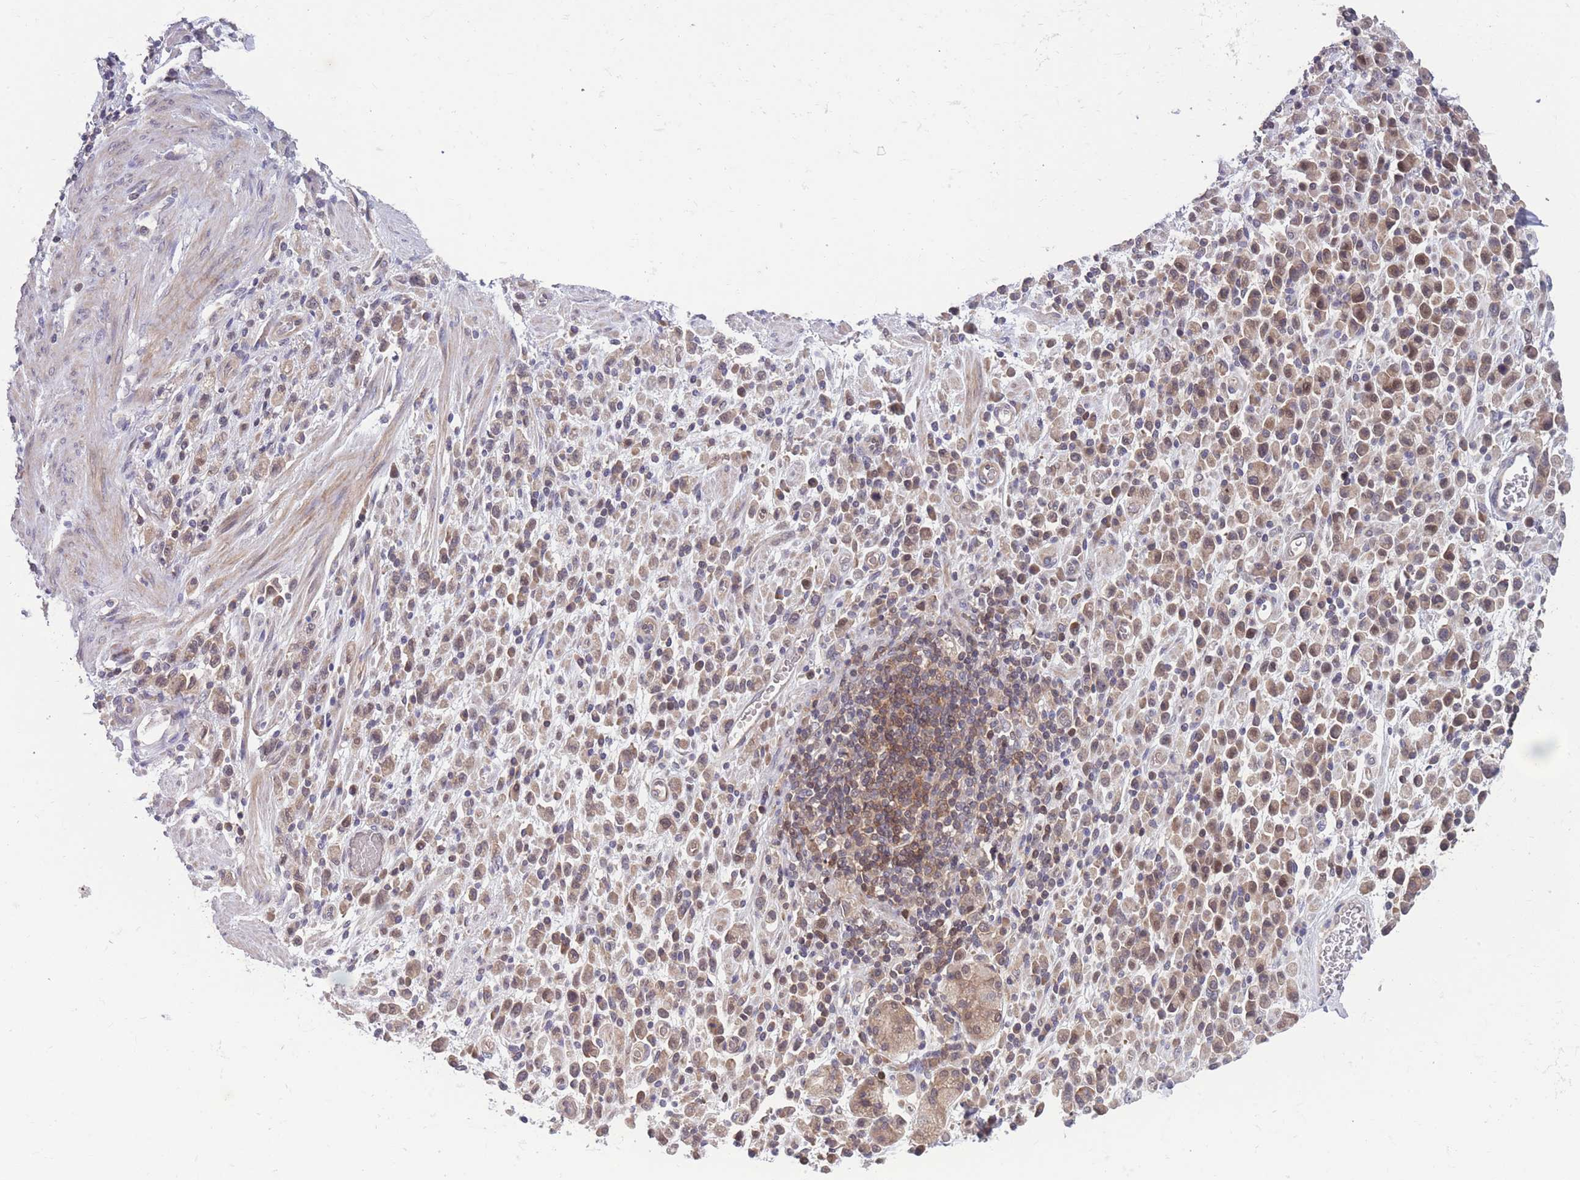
{"staining": {"intensity": "weak", "quantity": ">75%", "location": "cytoplasmic/membranous"}, "tissue": "stomach cancer", "cell_type": "Tumor cells", "image_type": "cancer", "snomed": [{"axis": "morphology", "description": "Adenocarcinoma, NOS"}, {"axis": "topography", "description": "Stomach"}], "caption": "The image reveals a brown stain indicating the presence of a protein in the cytoplasmic/membranous of tumor cells in adenocarcinoma (stomach). (Stains: DAB (3,3'-diaminobenzidine) in brown, nuclei in blue, Microscopy: brightfield microscopy at high magnification).", "gene": "UBE2N", "patient": {"sex": "male", "age": 77}}